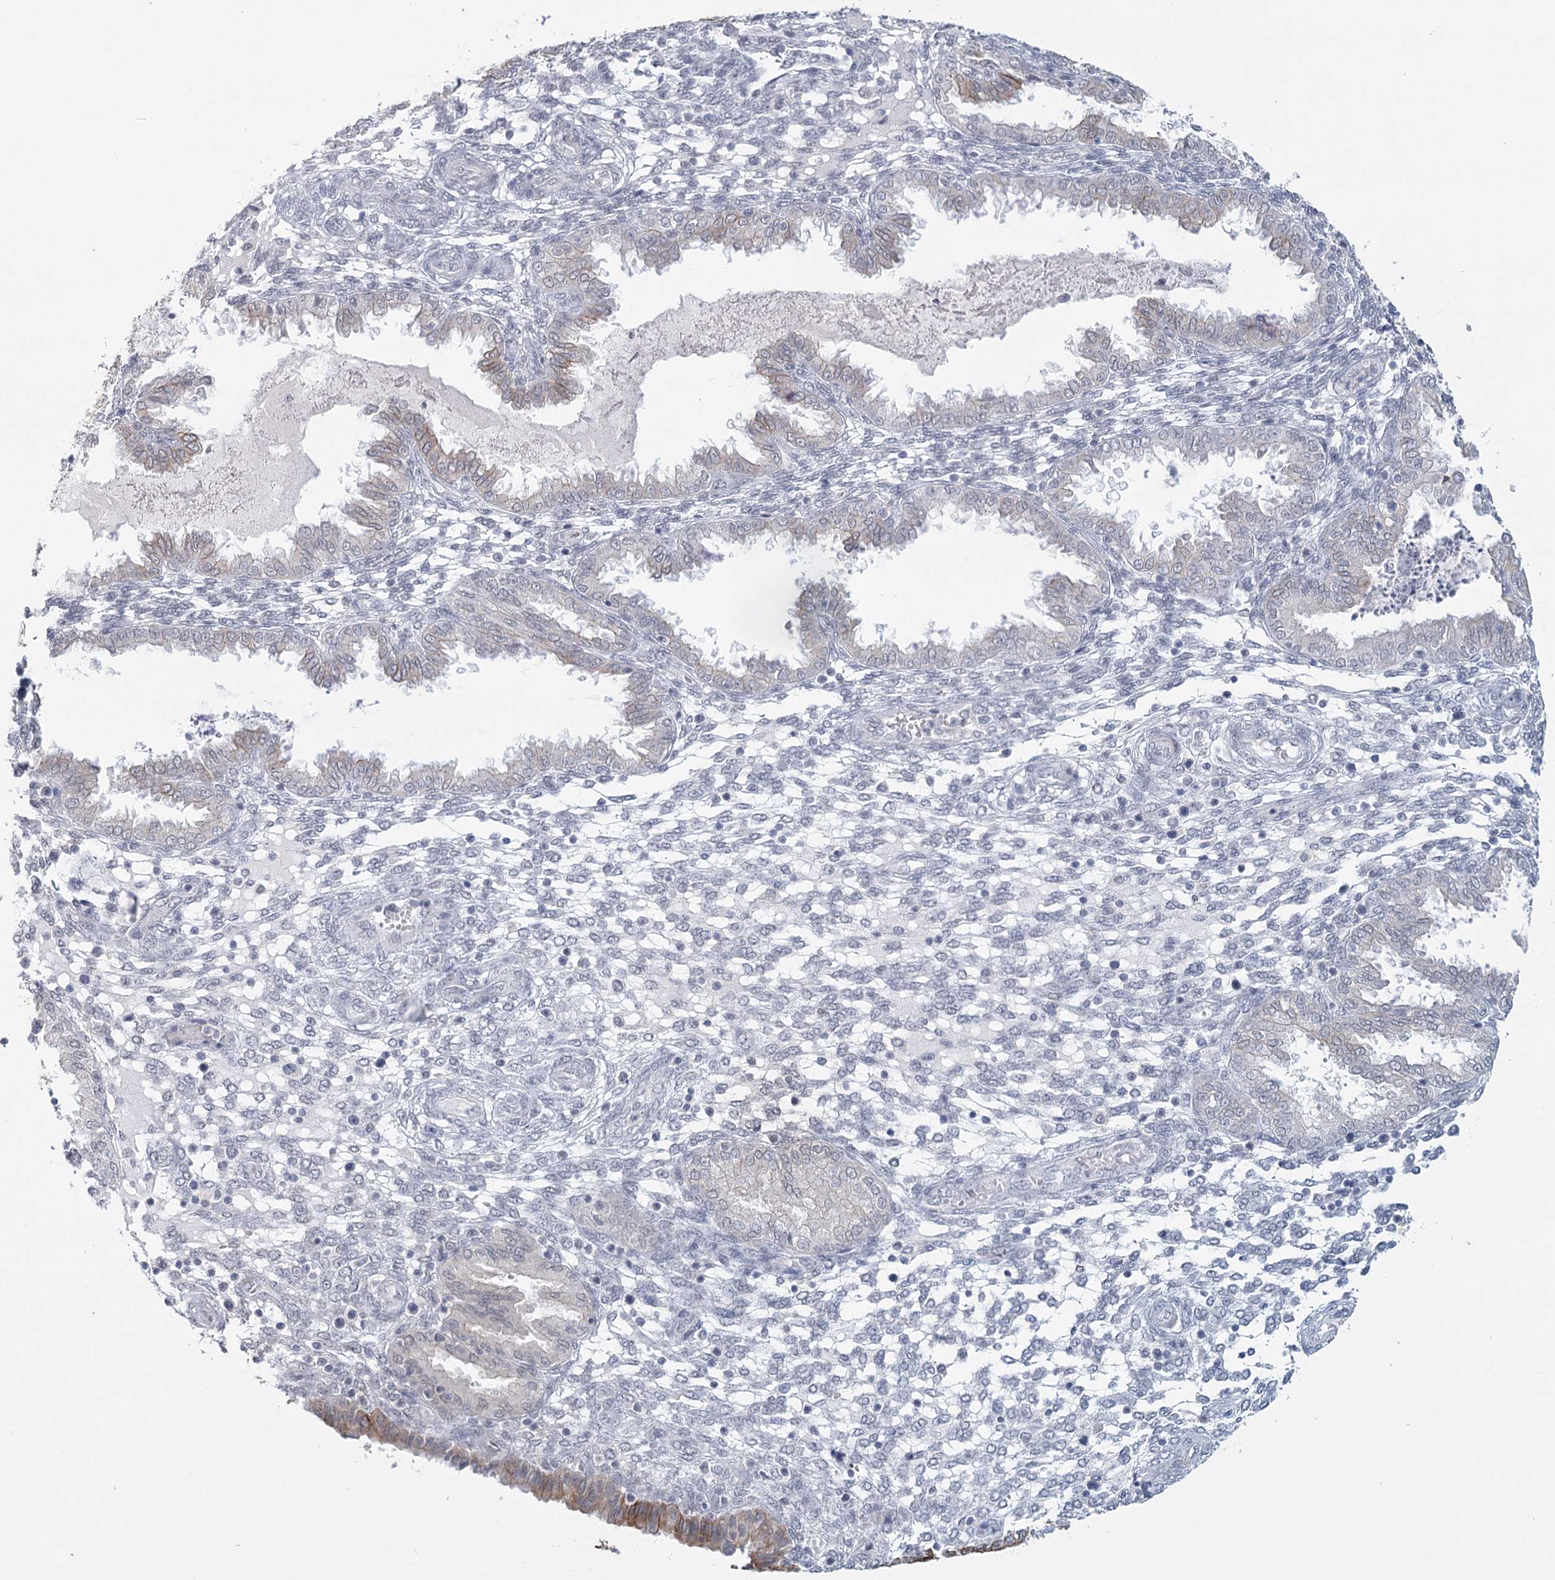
{"staining": {"intensity": "negative", "quantity": "none", "location": "none"}, "tissue": "endometrium", "cell_type": "Cells in endometrial stroma", "image_type": "normal", "snomed": [{"axis": "morphology", "description": "Normal tissue, NOS"}, {"axis": "topography", "description": "Endometrium"}], "caption": "Immunohistochemistry image of unremarkable human endometrium stained for a protein (brown), which reveals no staining in cells in endometrial stroma.", "gene": "TMEM70", "patient": {"sex": "female", "age": 33}}